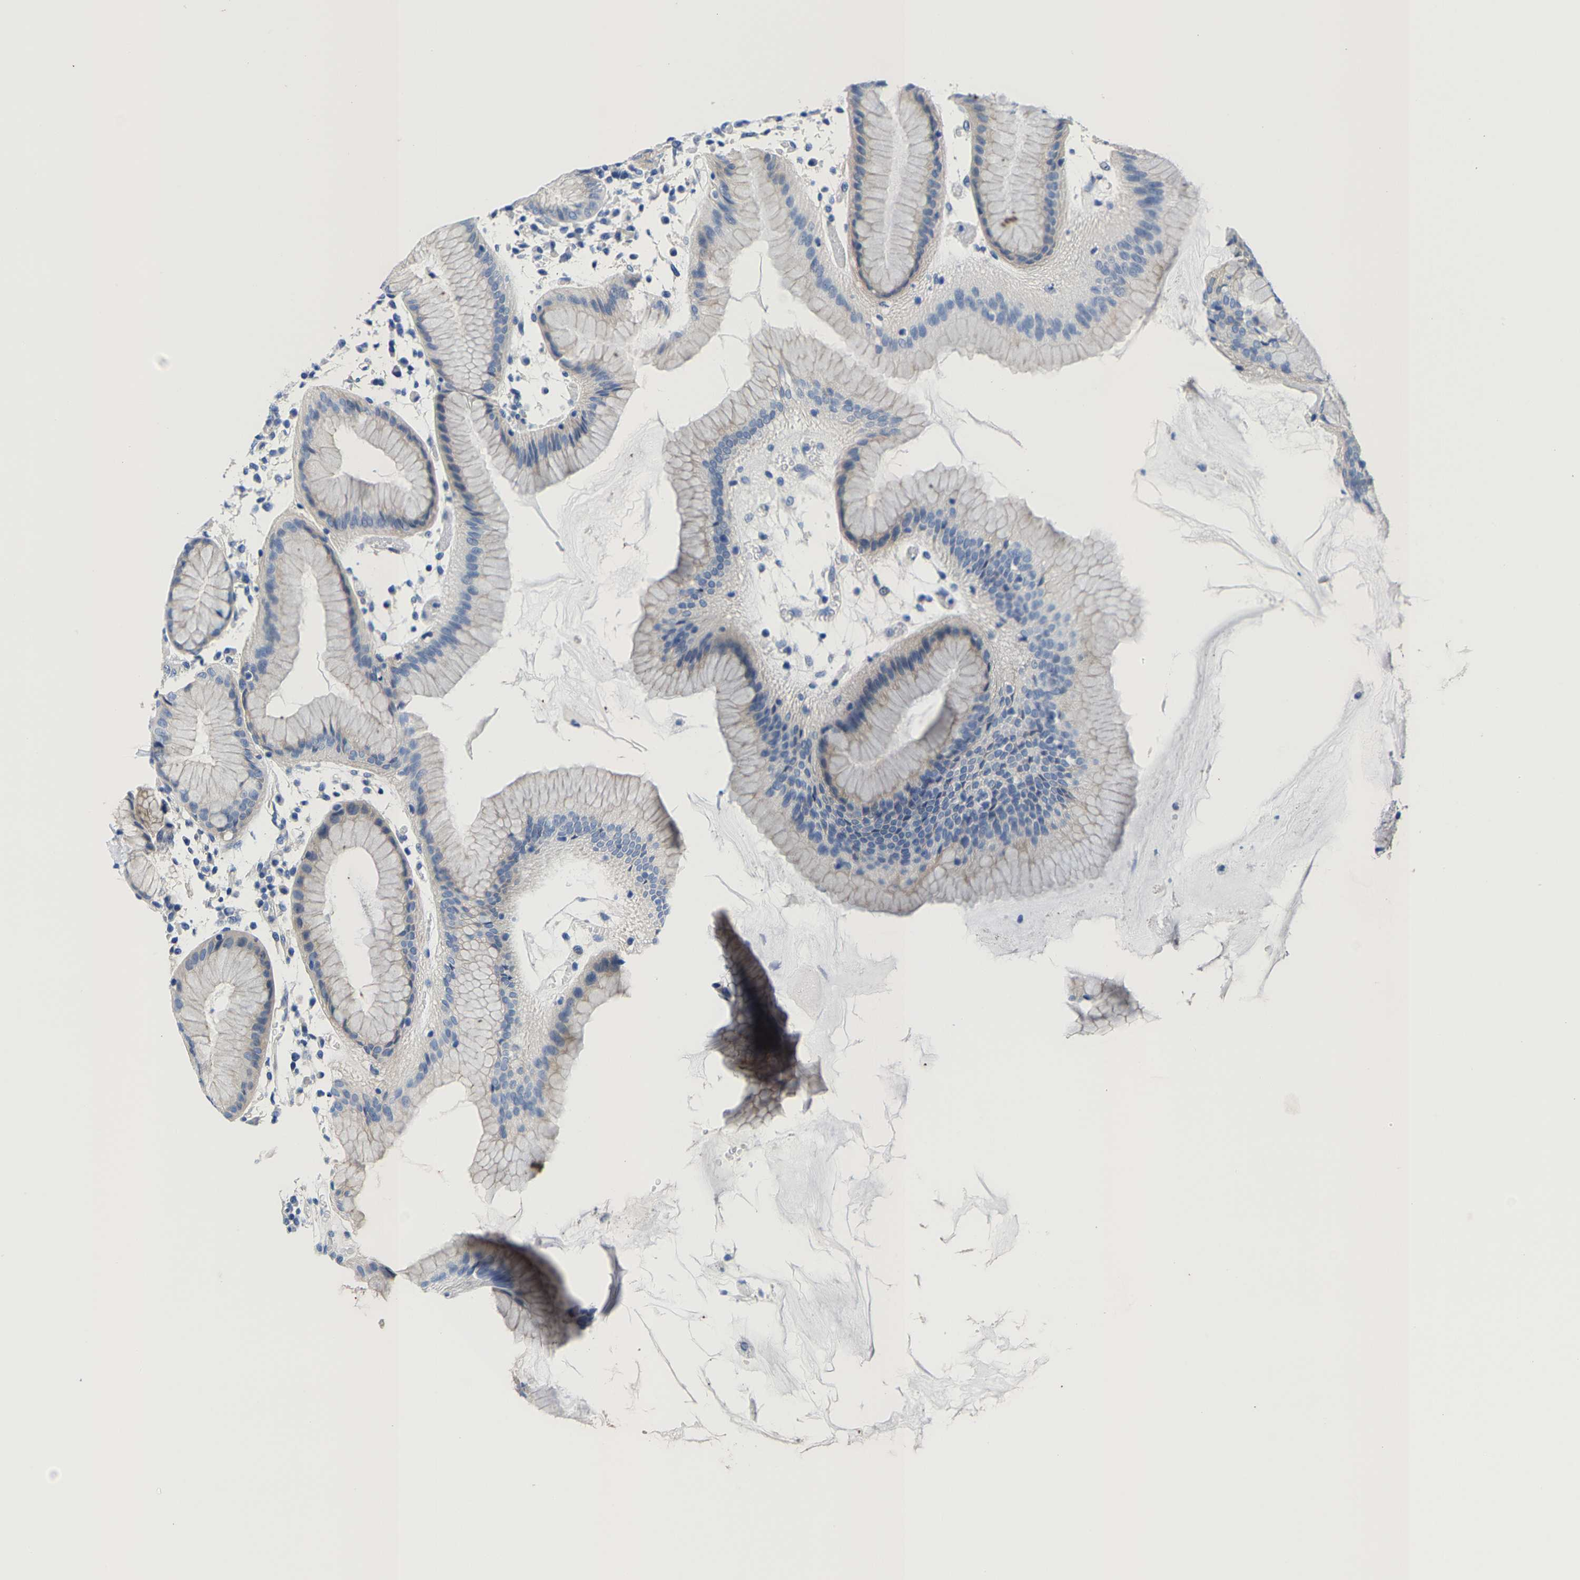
{"staining": {"intensity": "weak", "quantity": "<25%", "location": "cytoplasmic/membranous"}, "tissue": "stomach", "cell_type": "Glandular cells", "image_type": "normal", "snomed": [{"axis": "morphology", "description": "Normal tissue, NOS"}, {"axis": "topography", "description": "Stomach"}, {"axis": "topography", "description": "Stomach, lower"}], "caption": "Protein analysis of unremarkable stomach displays no significant expression in glandular cells. (DAB (3,3'-diaminobenzidine) IHC with hematoxylin counter stain).", "gene": "DSCAM", "patient": {"sex": "female", "age": 75}}